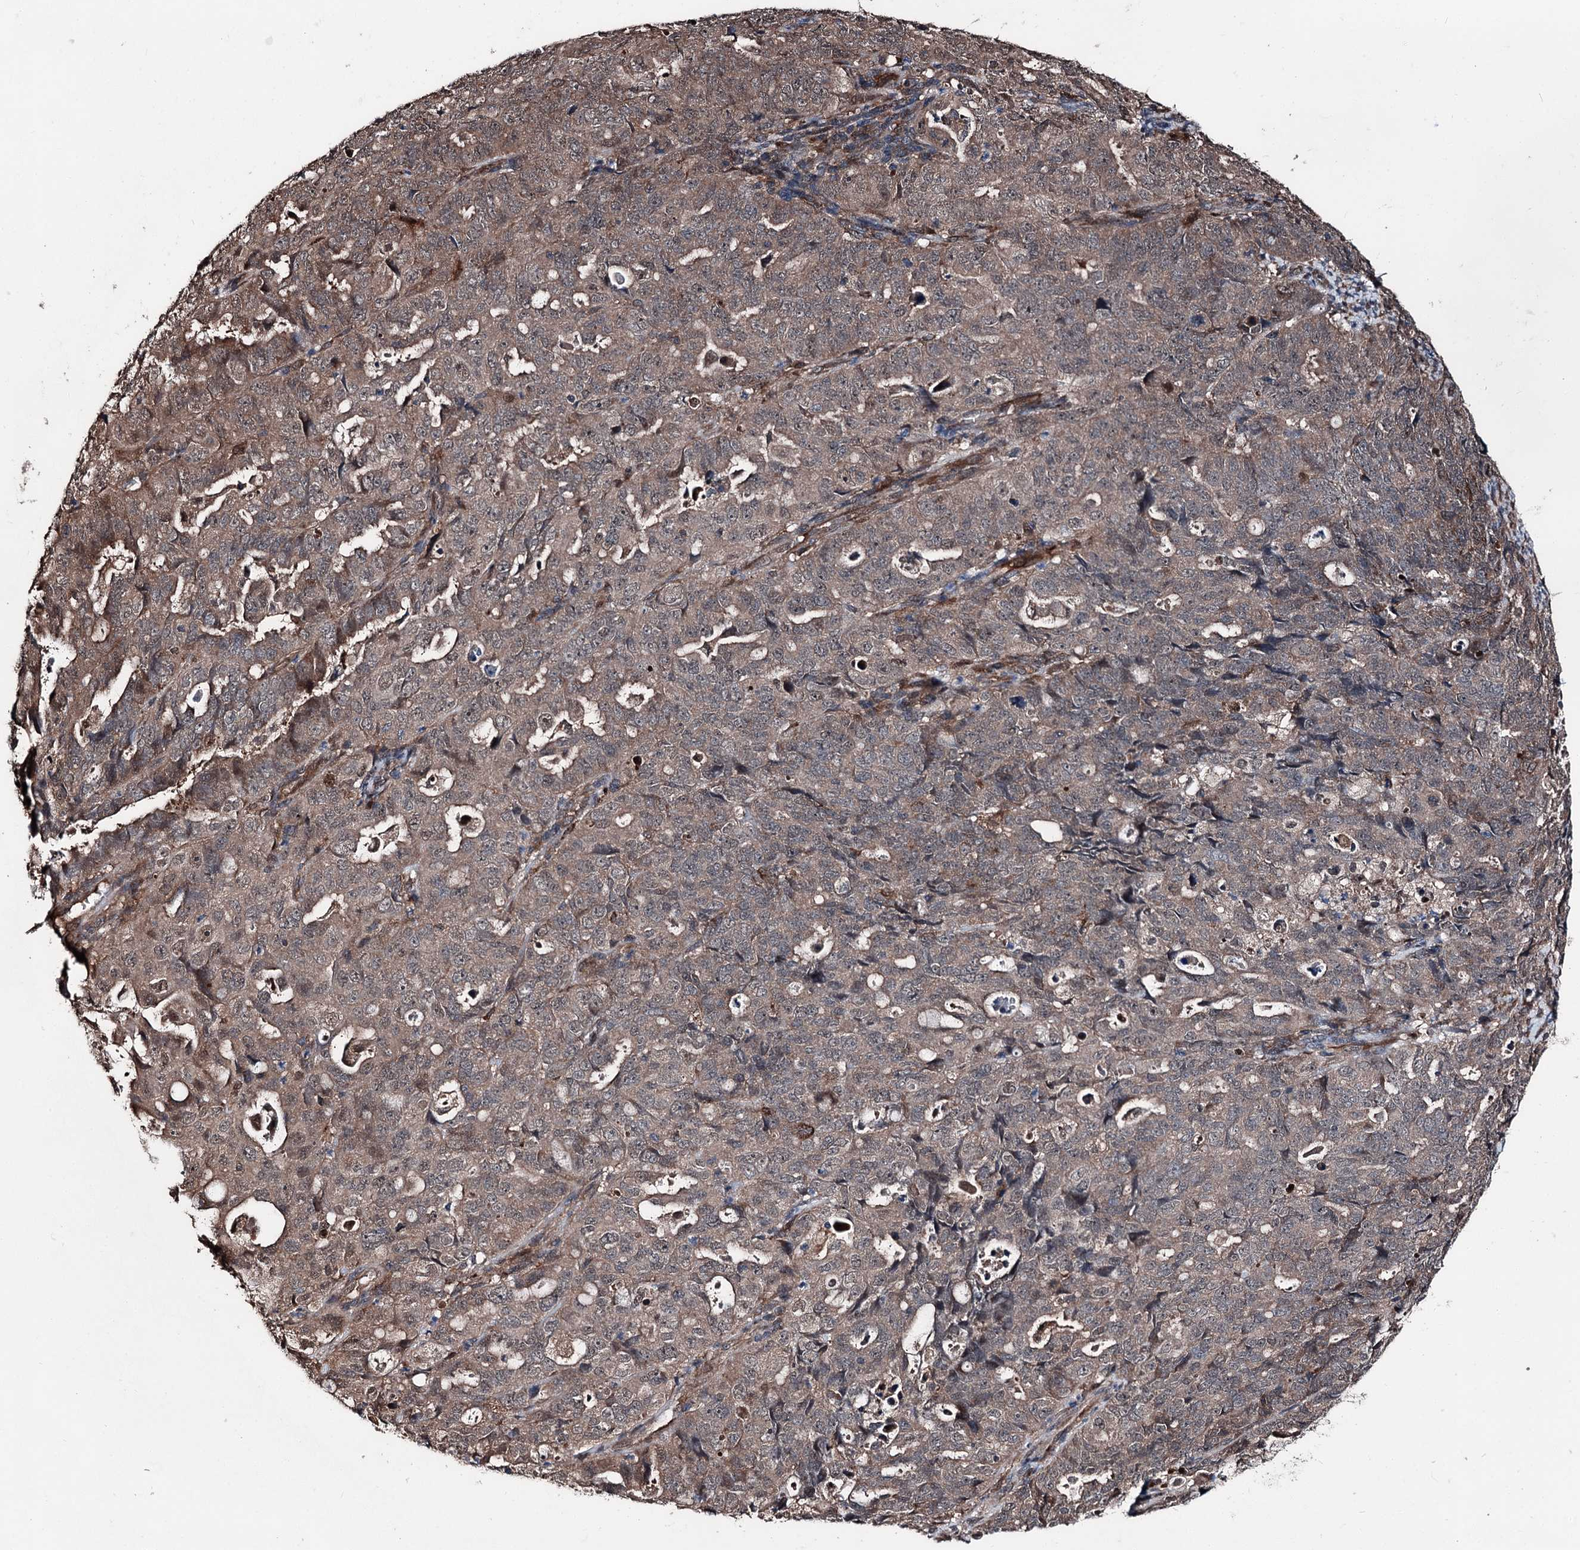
{"staining": {"intensity": "moderate", "quantity": ">75%", "location": "cytoplasmic/membranous"}, "tissue": "endometrial cancer", "cell_type": "Tumor cells", "image_type": "cancer", "snomed": [{"axis": "morphology", "description": "Adenocarcinoma, NOS"}, {"axis": "topography", "description": "Endometrium"}], "caption": "This micrograph displays IHC staining of human endometrial cancer (adenocarcinoma), with medium moderate cytoplasmic/membranous expression in about >75% of tumor cells.", "gene": "PSMD13", "patient": {"sex": "female", "age": 65}}